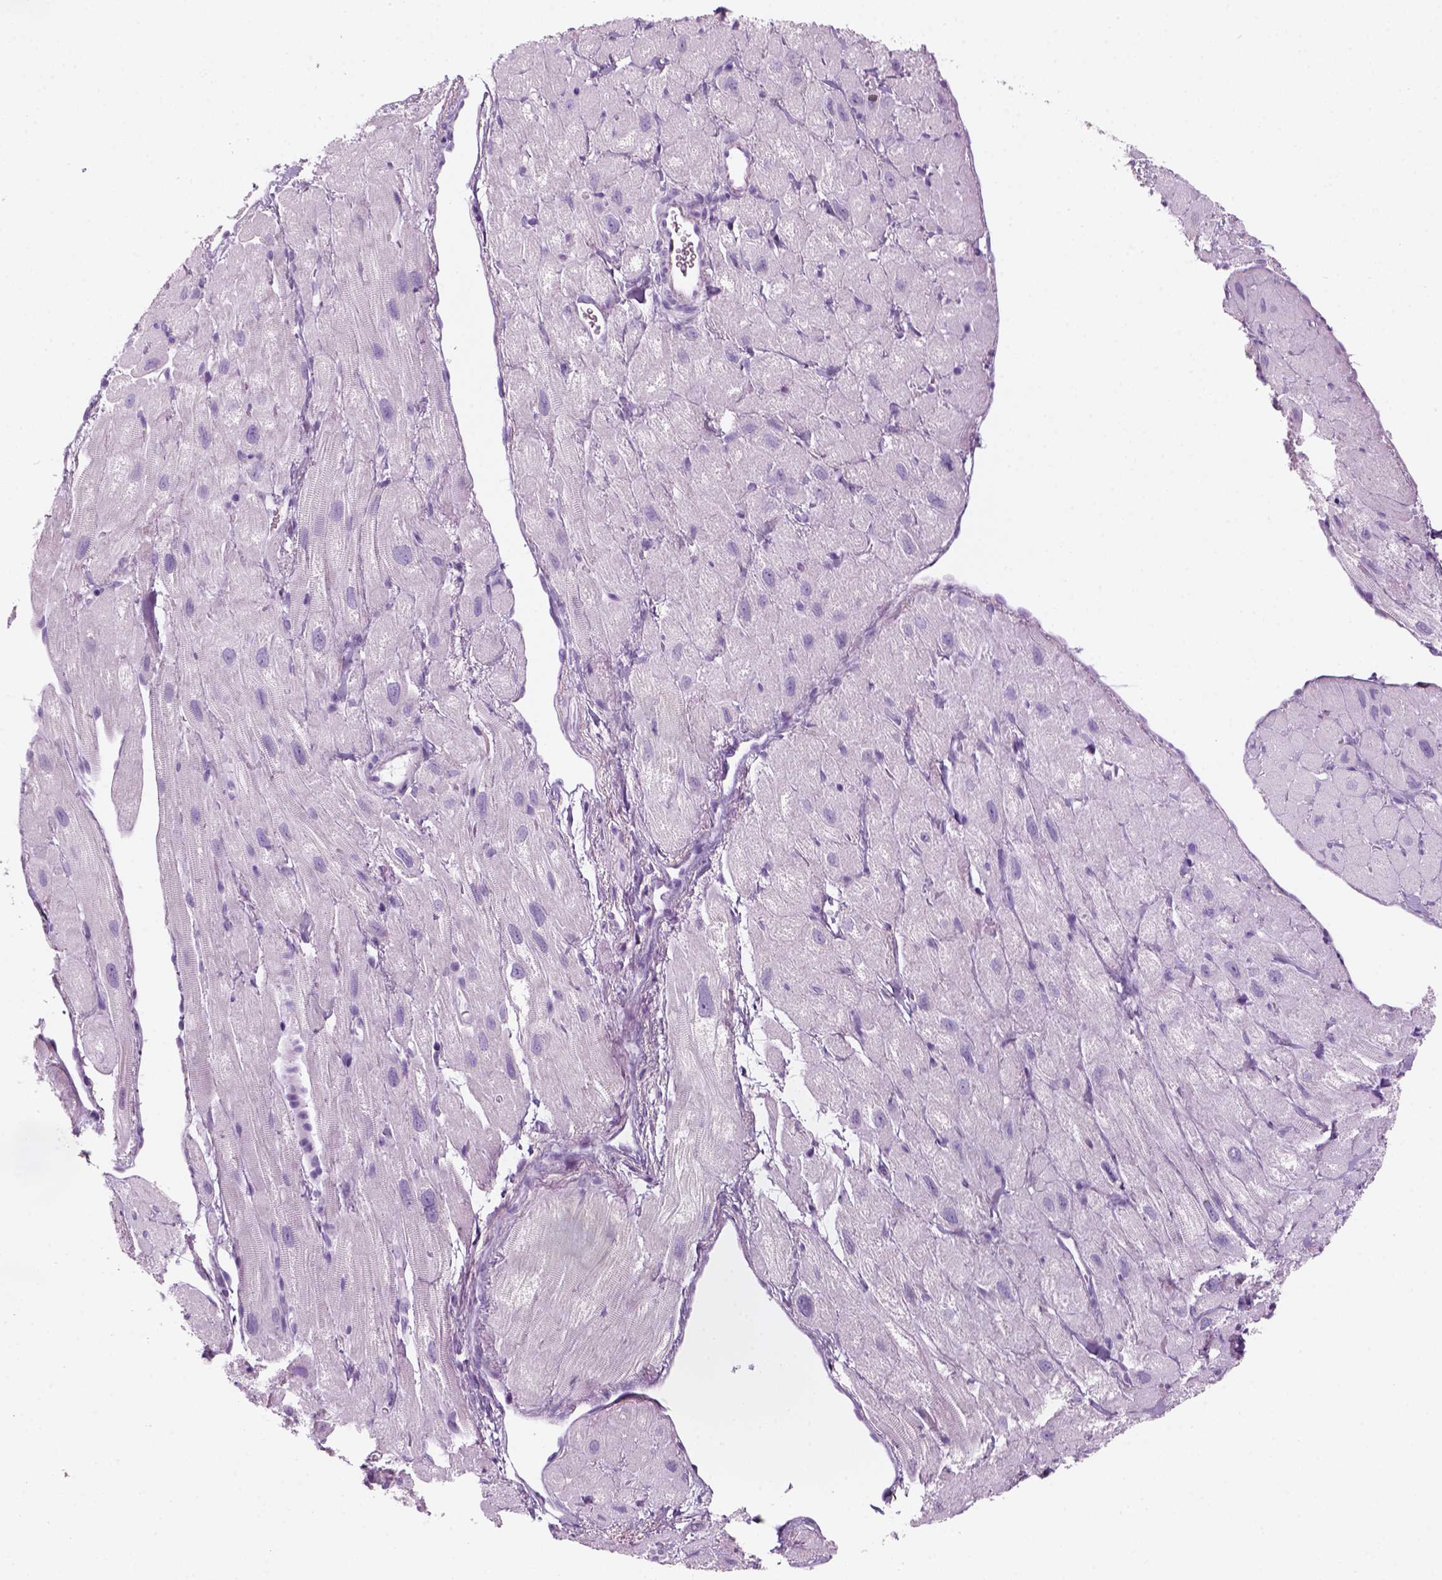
{"staining": {"intensity": "negative", "quantity": "none", "location": "none"}, "tissue": "heart muscle", "cell_type": "Cardiomyocytes", "image_type": "normal", "snomed": [{"axis": "morphology", "description": "Normal tissue, NOS"}, {"axis": "topography", "description": "Heart"}], "caption": "IHC of normal human heart muscle displays no staining in cardiomyocytes.", "gene": "KRTAP11", "patient": {"sex": "female", "age": 62}}